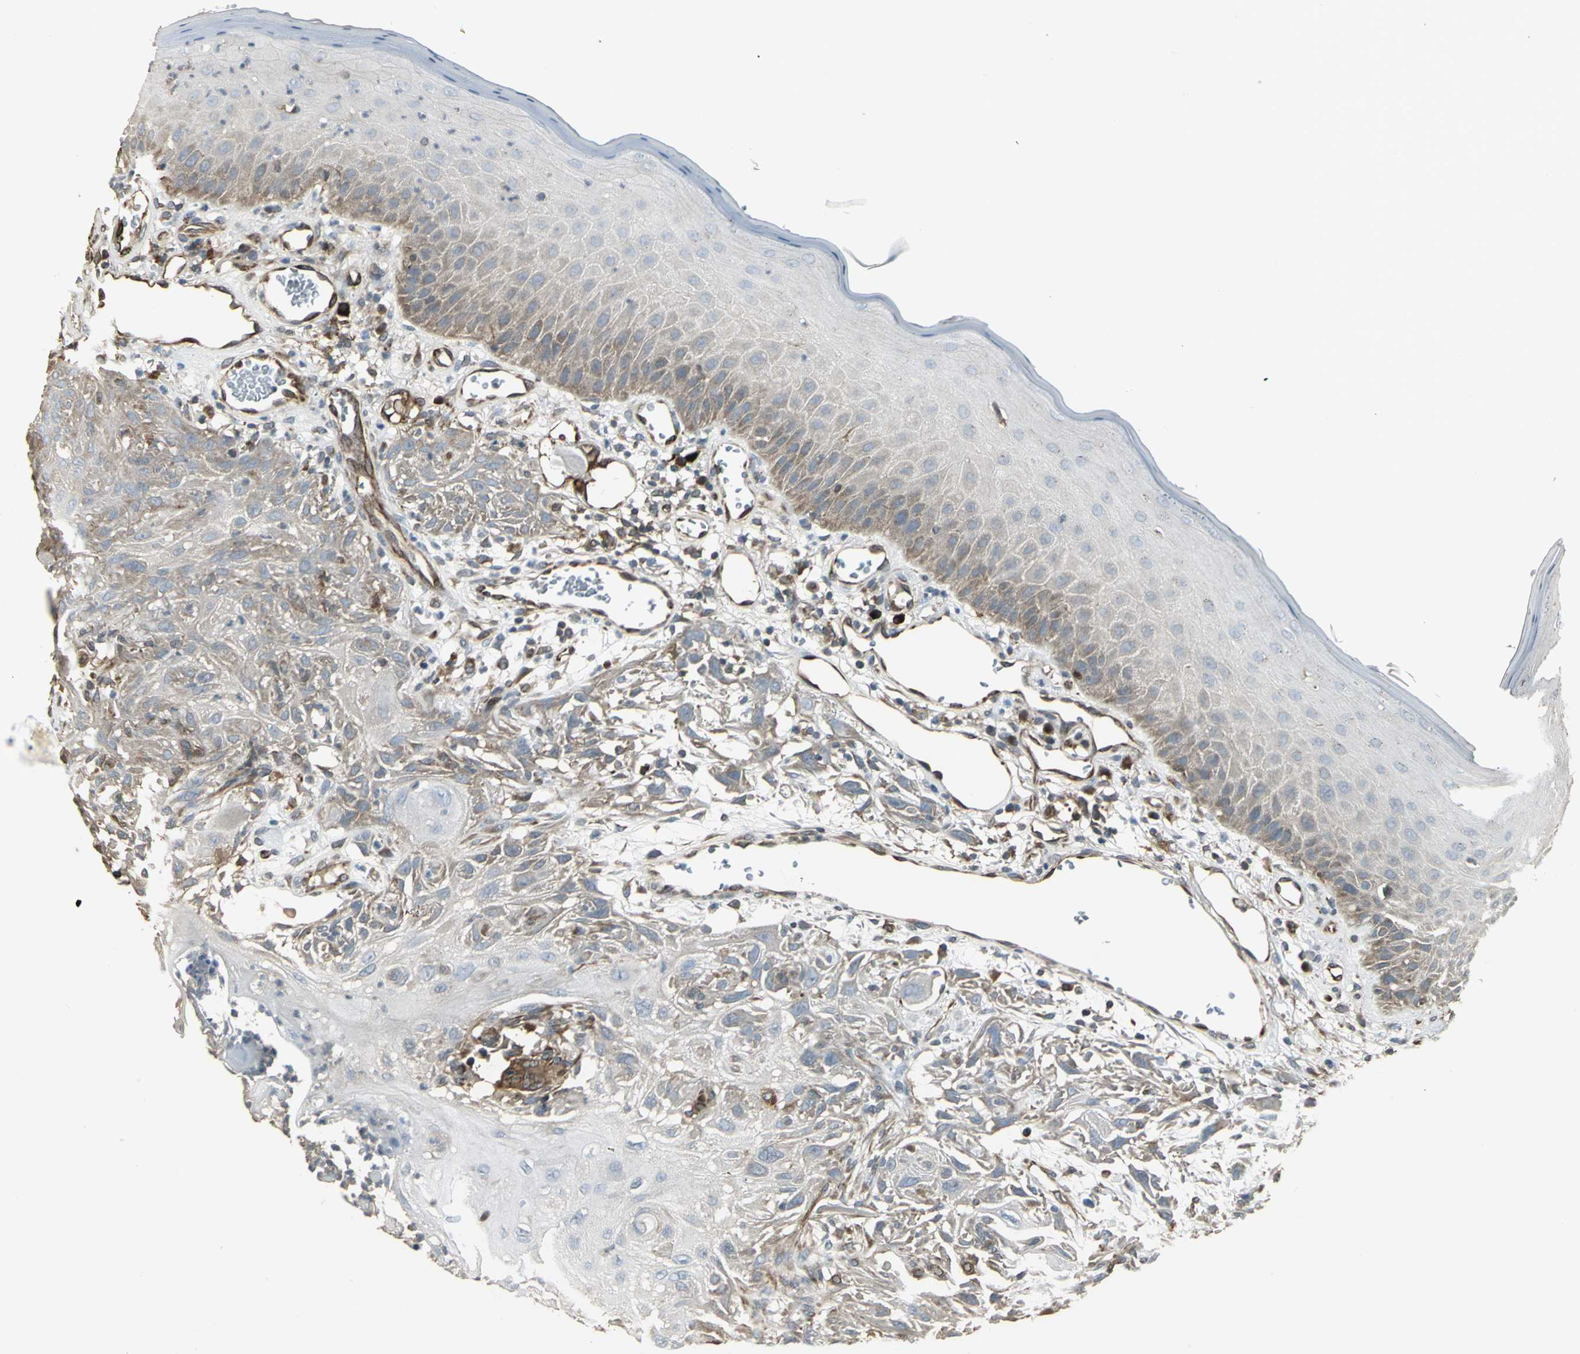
{"staining": {"intensity": "weak", "quantity": "25%-75%", "location": "cytoplasmic/membranous"}, "tissue": "skin cancer", "cell_type": "Tumor cells", "image_type": "cancer", "snomed": [{"axis": "morphology", "description": "Squamous cell carcinoma, NOS"}, {"axis": "topography", "description": "Skin"}], "caption": "Immunohistochemical staining of human skin squamous cell carcinoma reveals low levels of weak cytoplasmic/membranous expression in approximately 25%-75% of tumor cells.", "gene": "PRXL2B", "patient": {"sex": "female", "age": 59}}